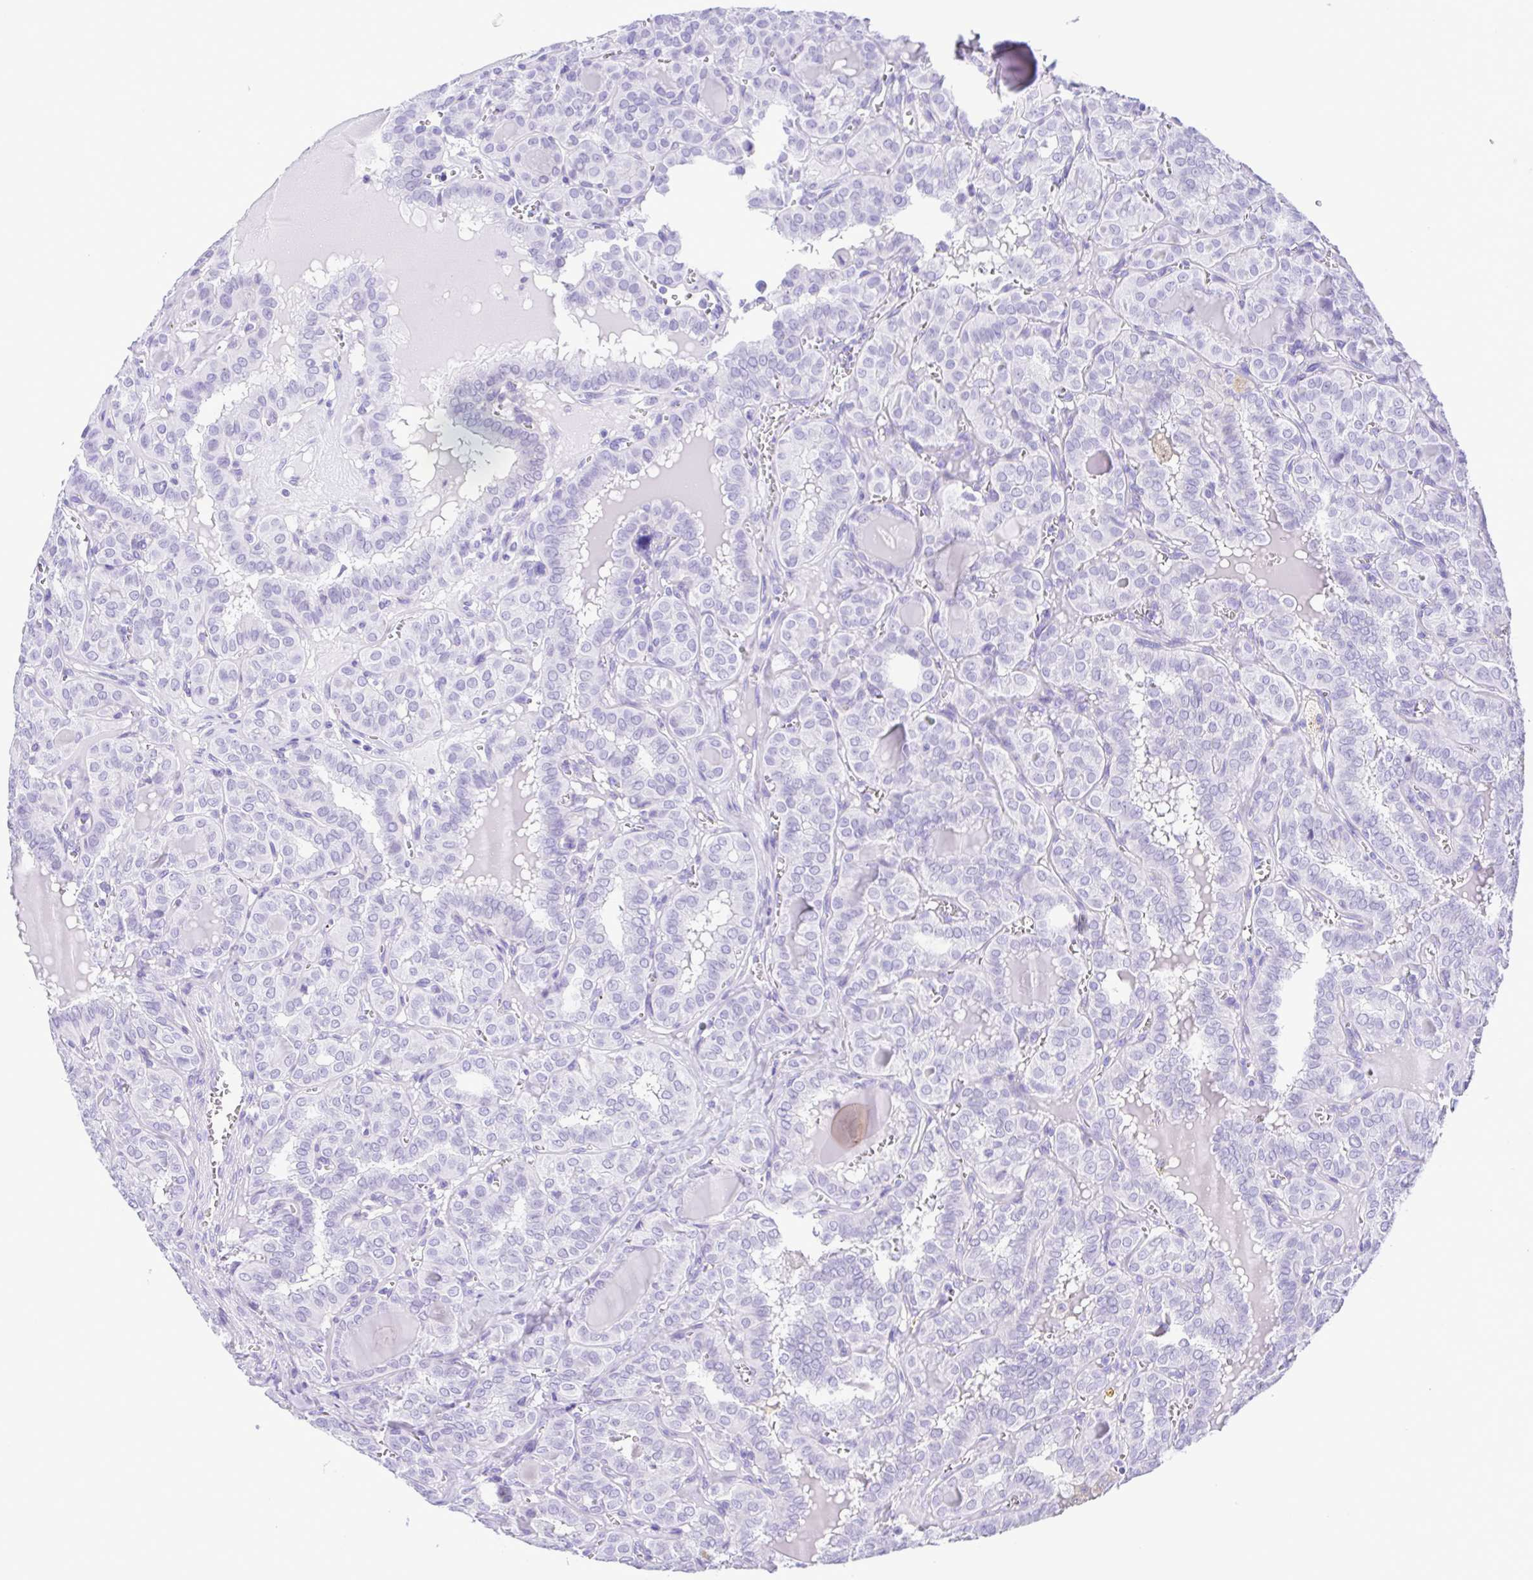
{"staining": {"intensity": "negative", "quantity": "none", "location": "none"}, "tissue": "thyroid cancer", "cell_type": "Tumor cells", "image_type": "cancer", "snomed": [{"axis": "morphology", "description": "Papillary adenocarcinoma, NOS"}, {"axis": "topography", "description": "Thyroid gland"}], "caption": "This is an IHC photomicrograph of papillary adenocarcinoma (thyroid). There is no staining in tumor cells.", "gene": "CASP14", "patient": {"sex": "female", "age": 41}}